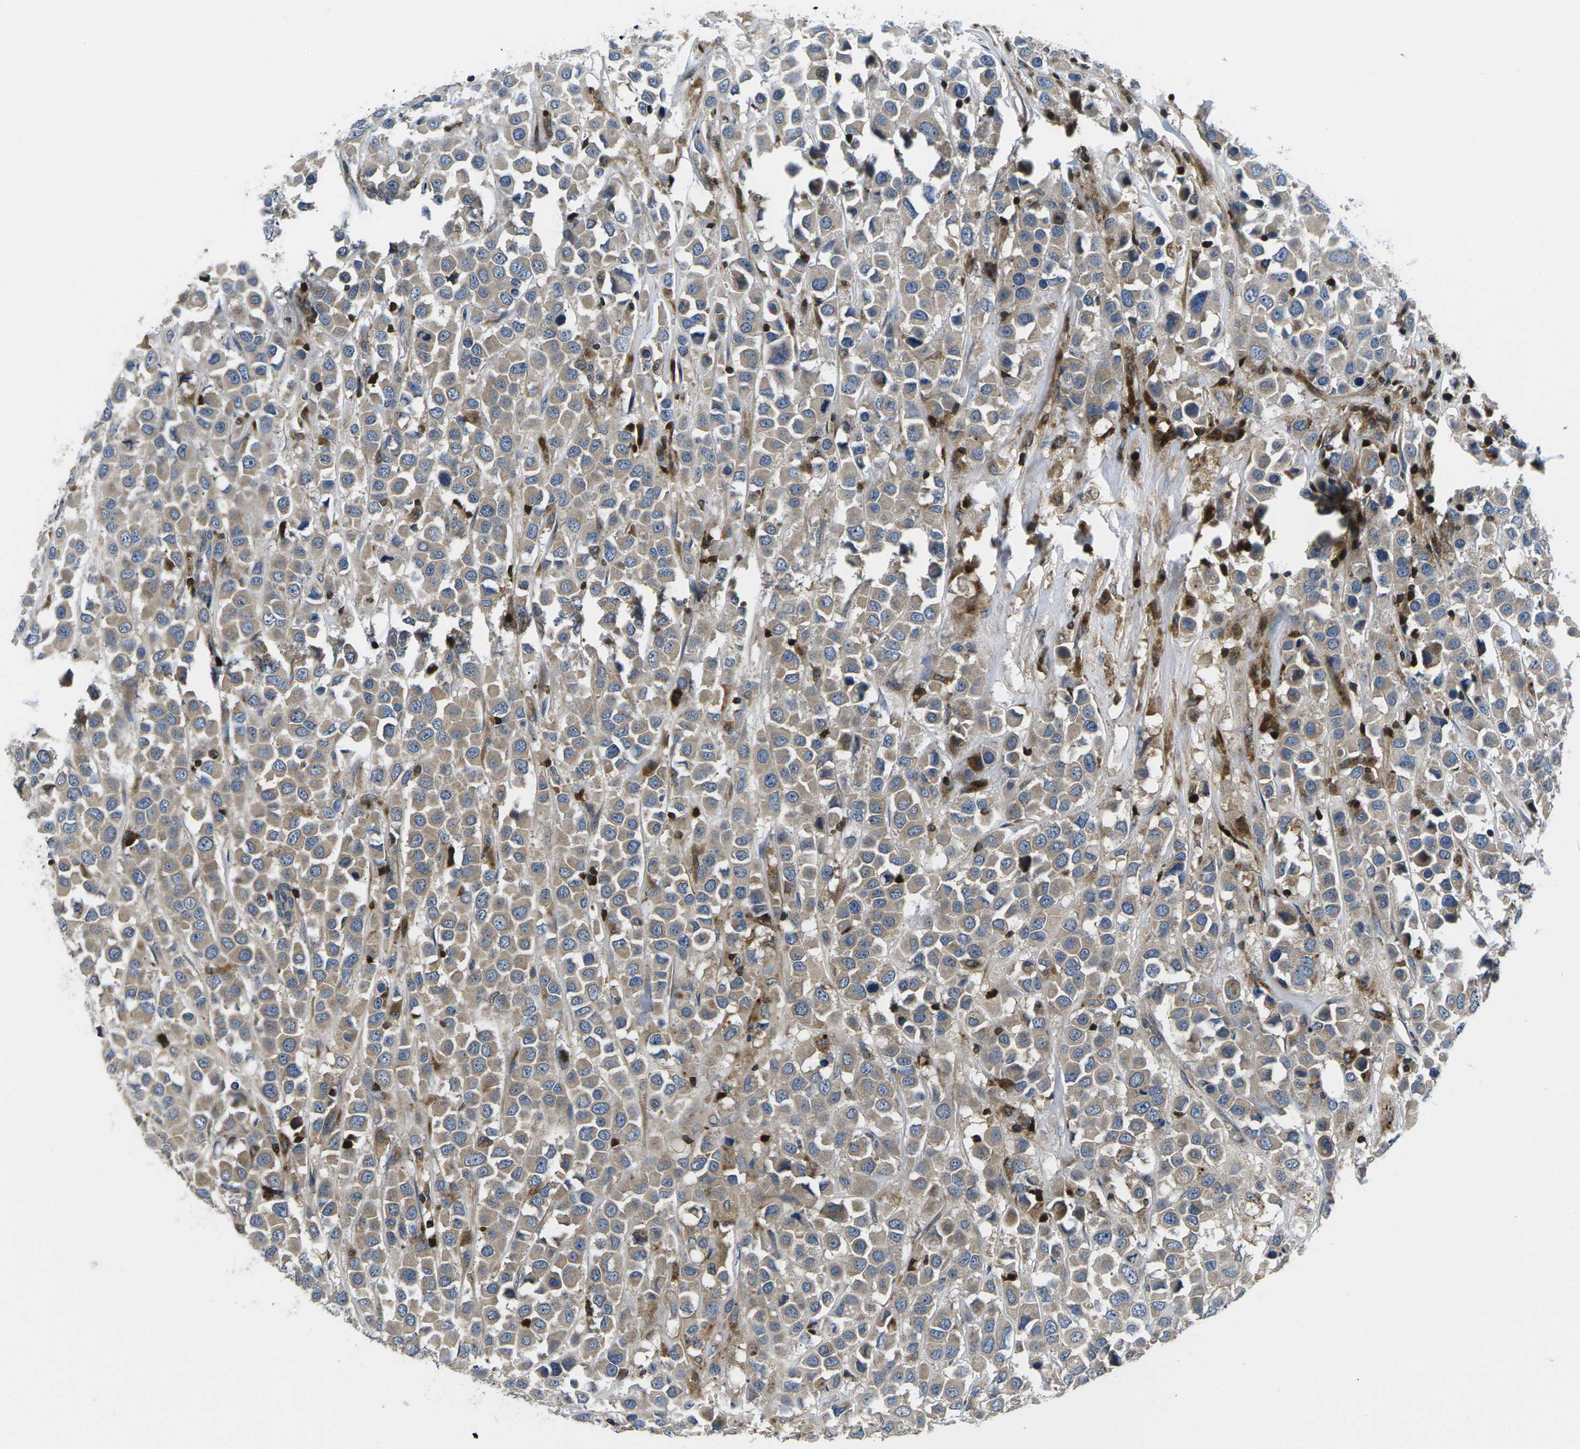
{"staining": {"intensity": "moderate", "quantity": ">75%", "location": "cytoplasmic/membranous"}, "tissue": "breast cancer", "cell_type": "Tumor cells", "image_type": "cancer", "snomed": [{"axis": "morphology", "description": "Duct carcinoma"}, {"axis": "topography", "description": "Breast"}], "caption": "Immunohistochemical staining of human breast cancer (invasive ductal carcinoma) reveals moderate cytoplasmic/membranous protein expression in about >75% of tumor cells. The protein is stained brown, and the nuclei are stained in blue (DAB (3,3'-diaminobenzidine) IHC with brightfield microscopy, high magnification).", "gene": "PLCE1", "patient": {"sex": "female", "age": 61}}